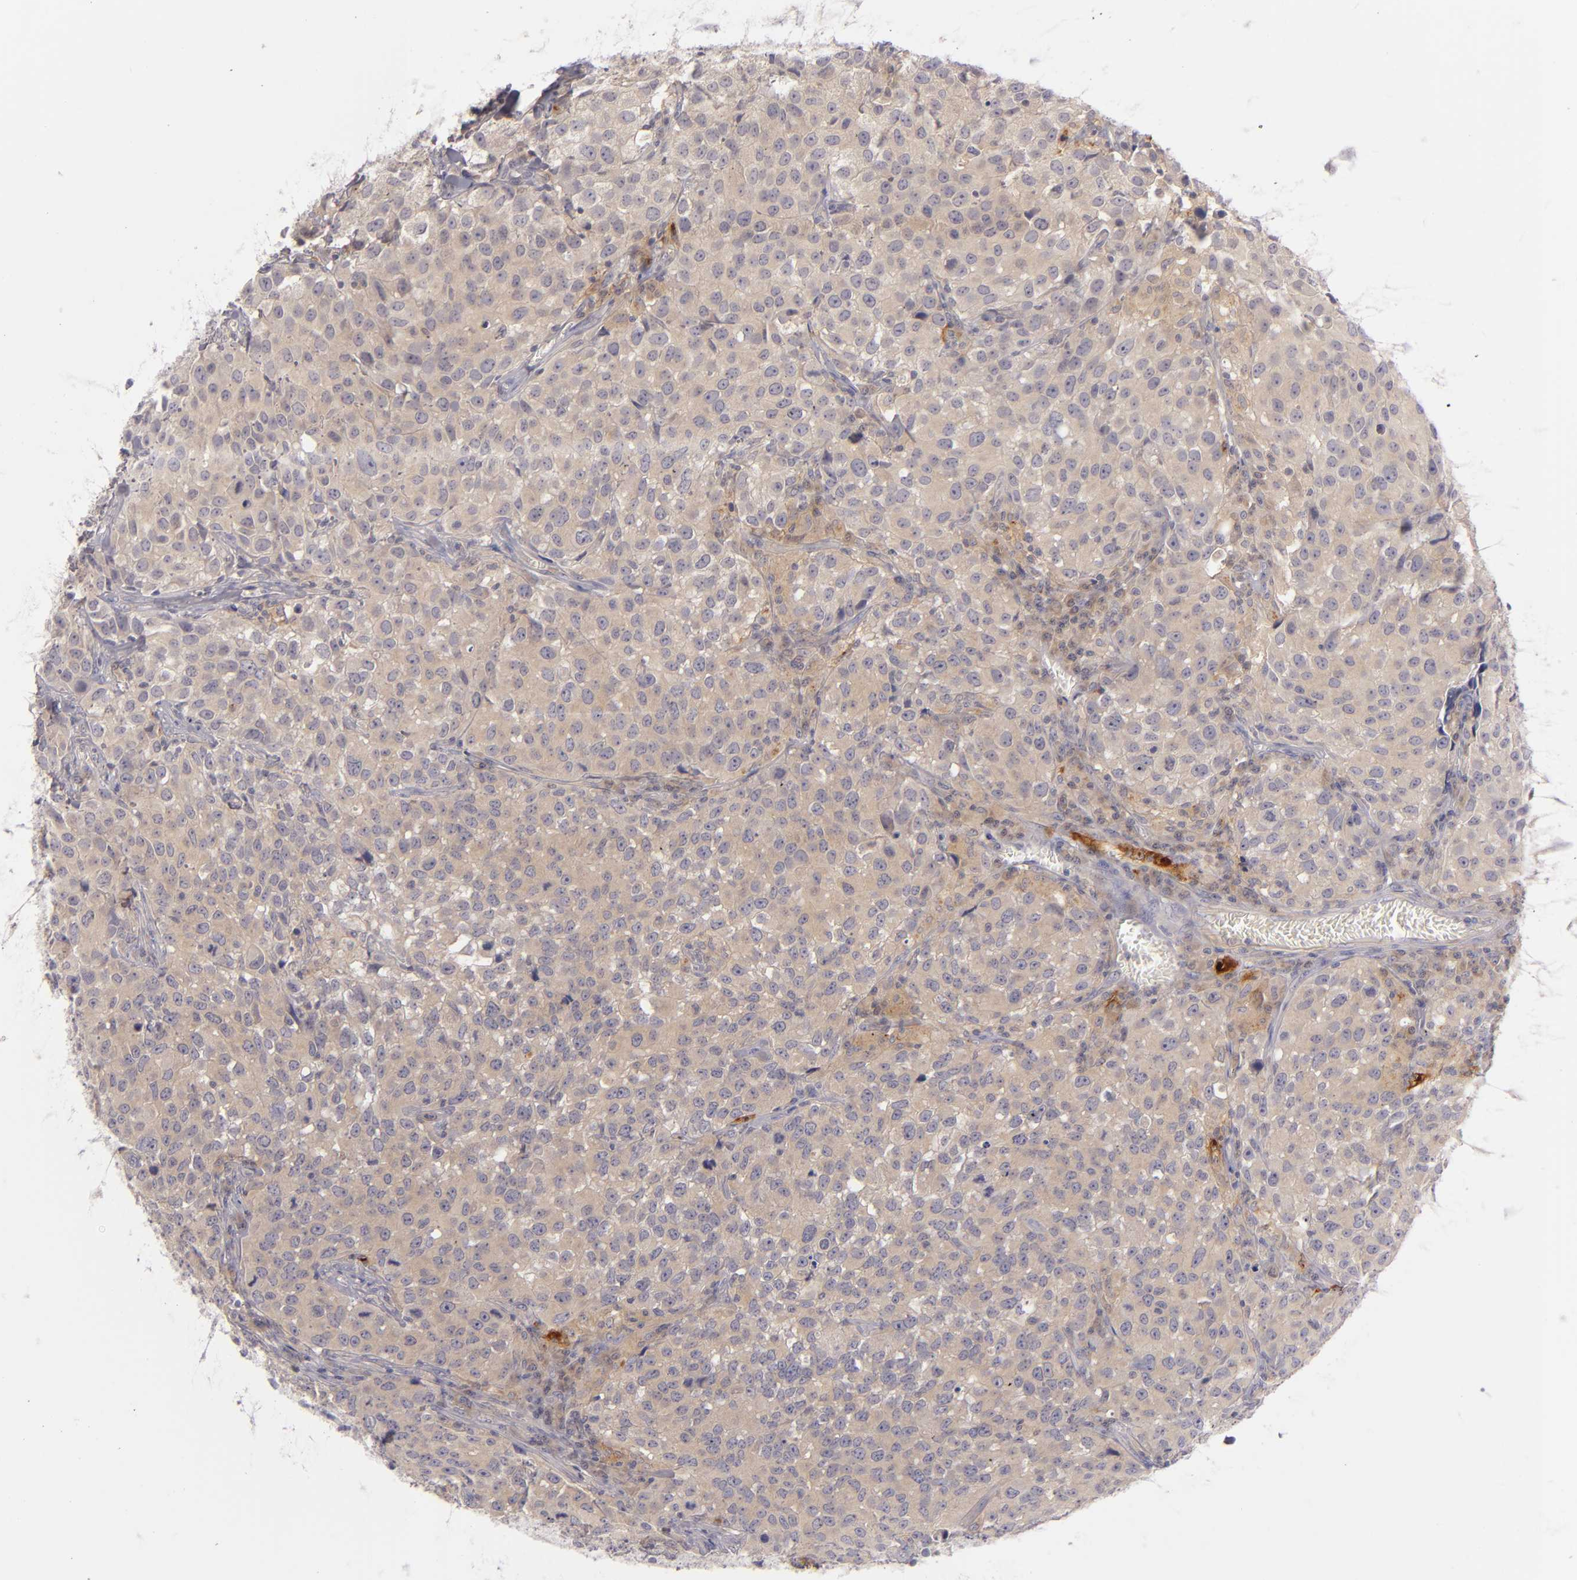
{"staining": {"intensity": "weak", "quantity": ">75%", "location": "cytoplasmic/membranous"}, "tissue": "urothelial cancer", "cell_type": "Tumor cells", "image_type": "cancer", "snomed": [{"axis": "morphology", "description": "Urothelial carcinoma, High grade"}, {"axis": "topography", "description": "Urinary bladder"}], "caption": "This photomicrograph demonstrates high-grade urothelial carcinoma stained with immunohistochemistry to label a protein in brown. The cytoplasmic/membranous of tumor cells show weak positivity for the protein. Nuclei are counter-stained blue.", "gene": "CD83", "patient": {"sex": "female", "age": 75}}